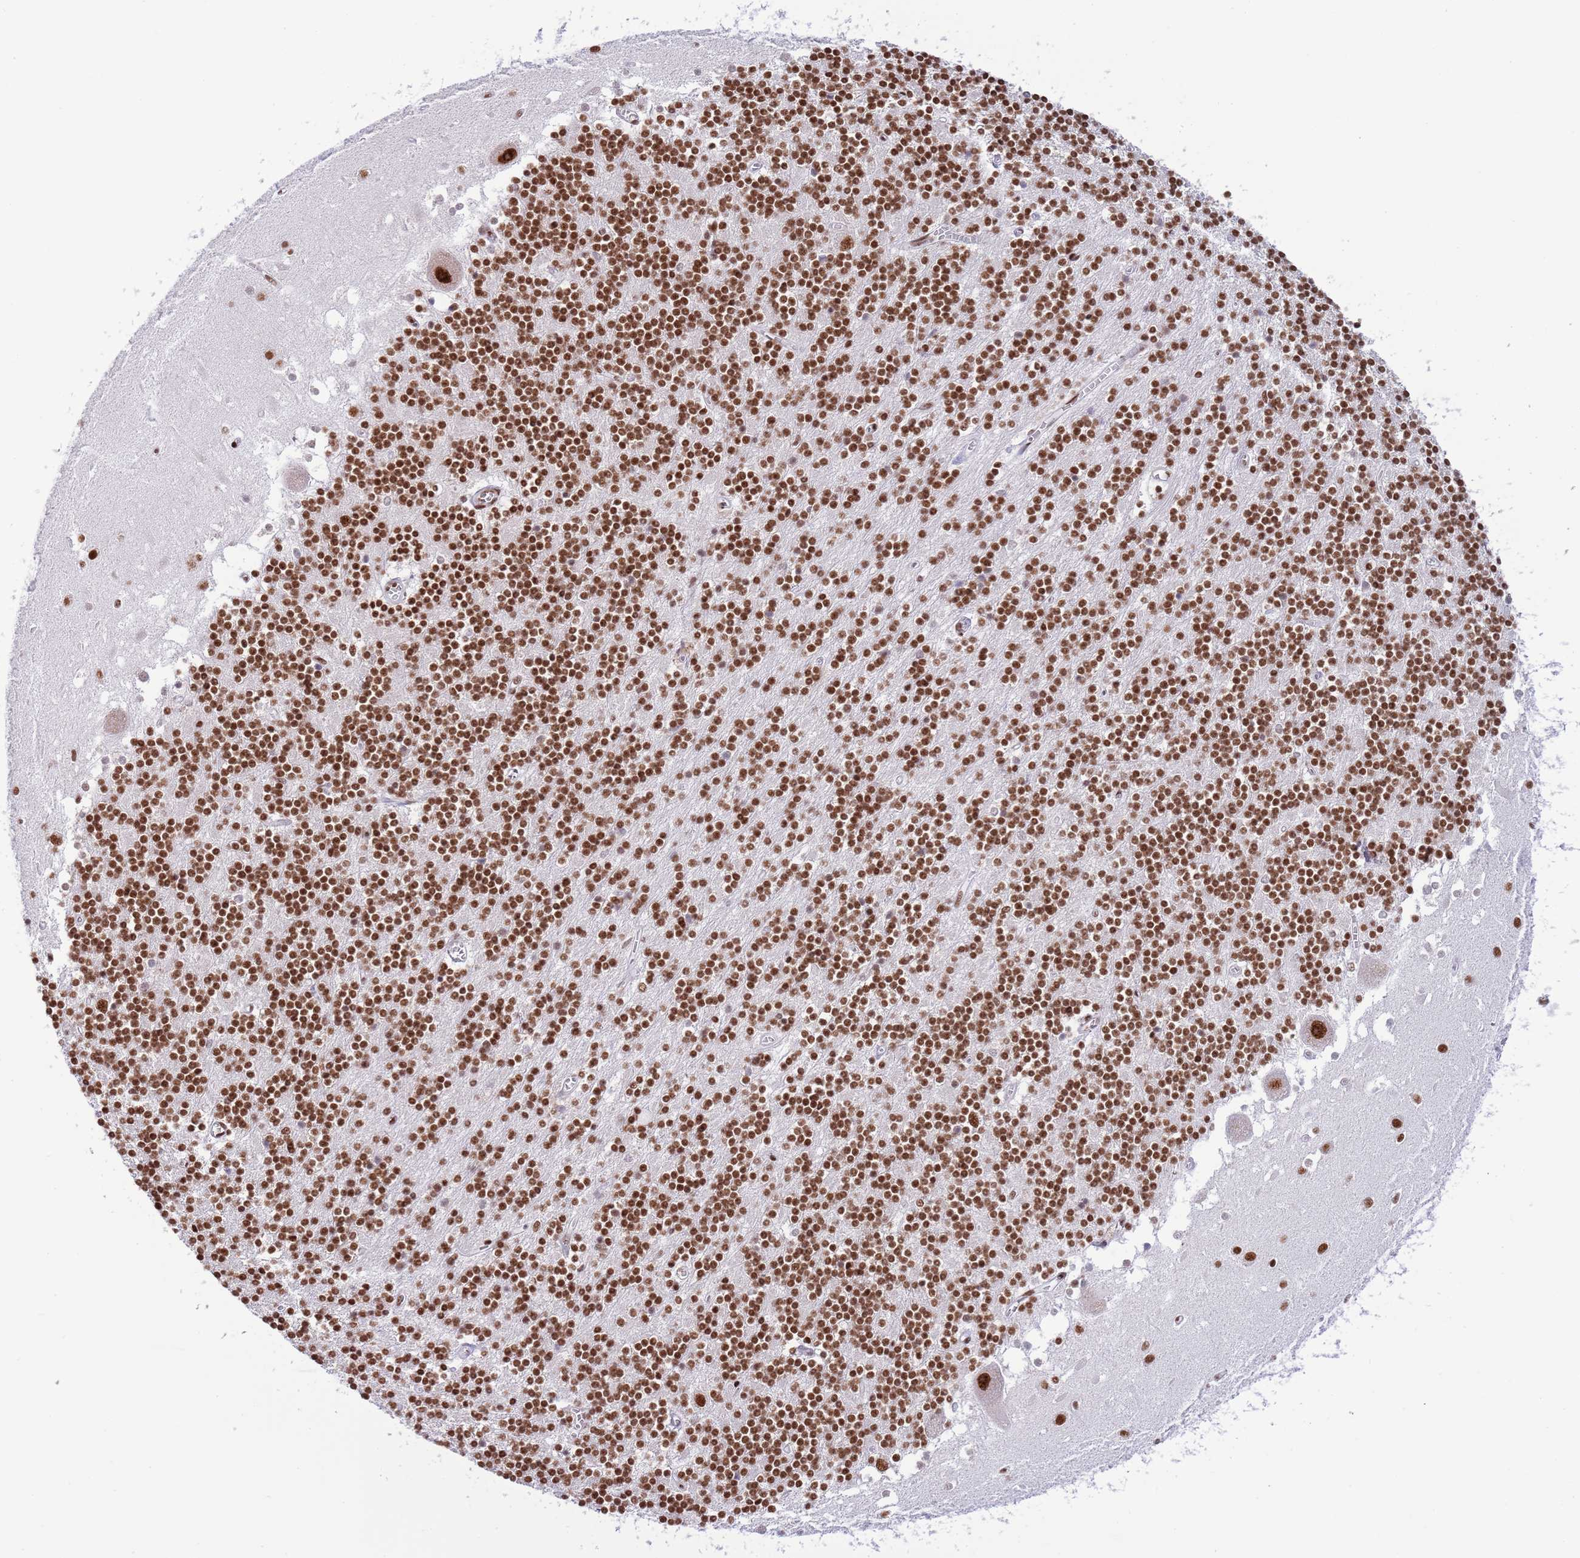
{"staining": {"intensity": "strong", "quantity": ">75%", "location": "nuclear"}, "tissue": "cerebellum", "cell_type": "Cells in granular layer", "image_type": "normal", "snomed": [{"axis": "morphology", "description": "Normal tissue, NOS"}, {"axis": "topography", "description": "Cerebellum"}], "caption": "Brown immunohistochemical staining in normal human cerebellum shows strong nuclear staining in about >75% of cells in granular layer. (brown staining indicates protein expression, while blue staining denotes nuclei).", "gene": "SF3A2", "patient": {"sex": "male", "age": 54}}